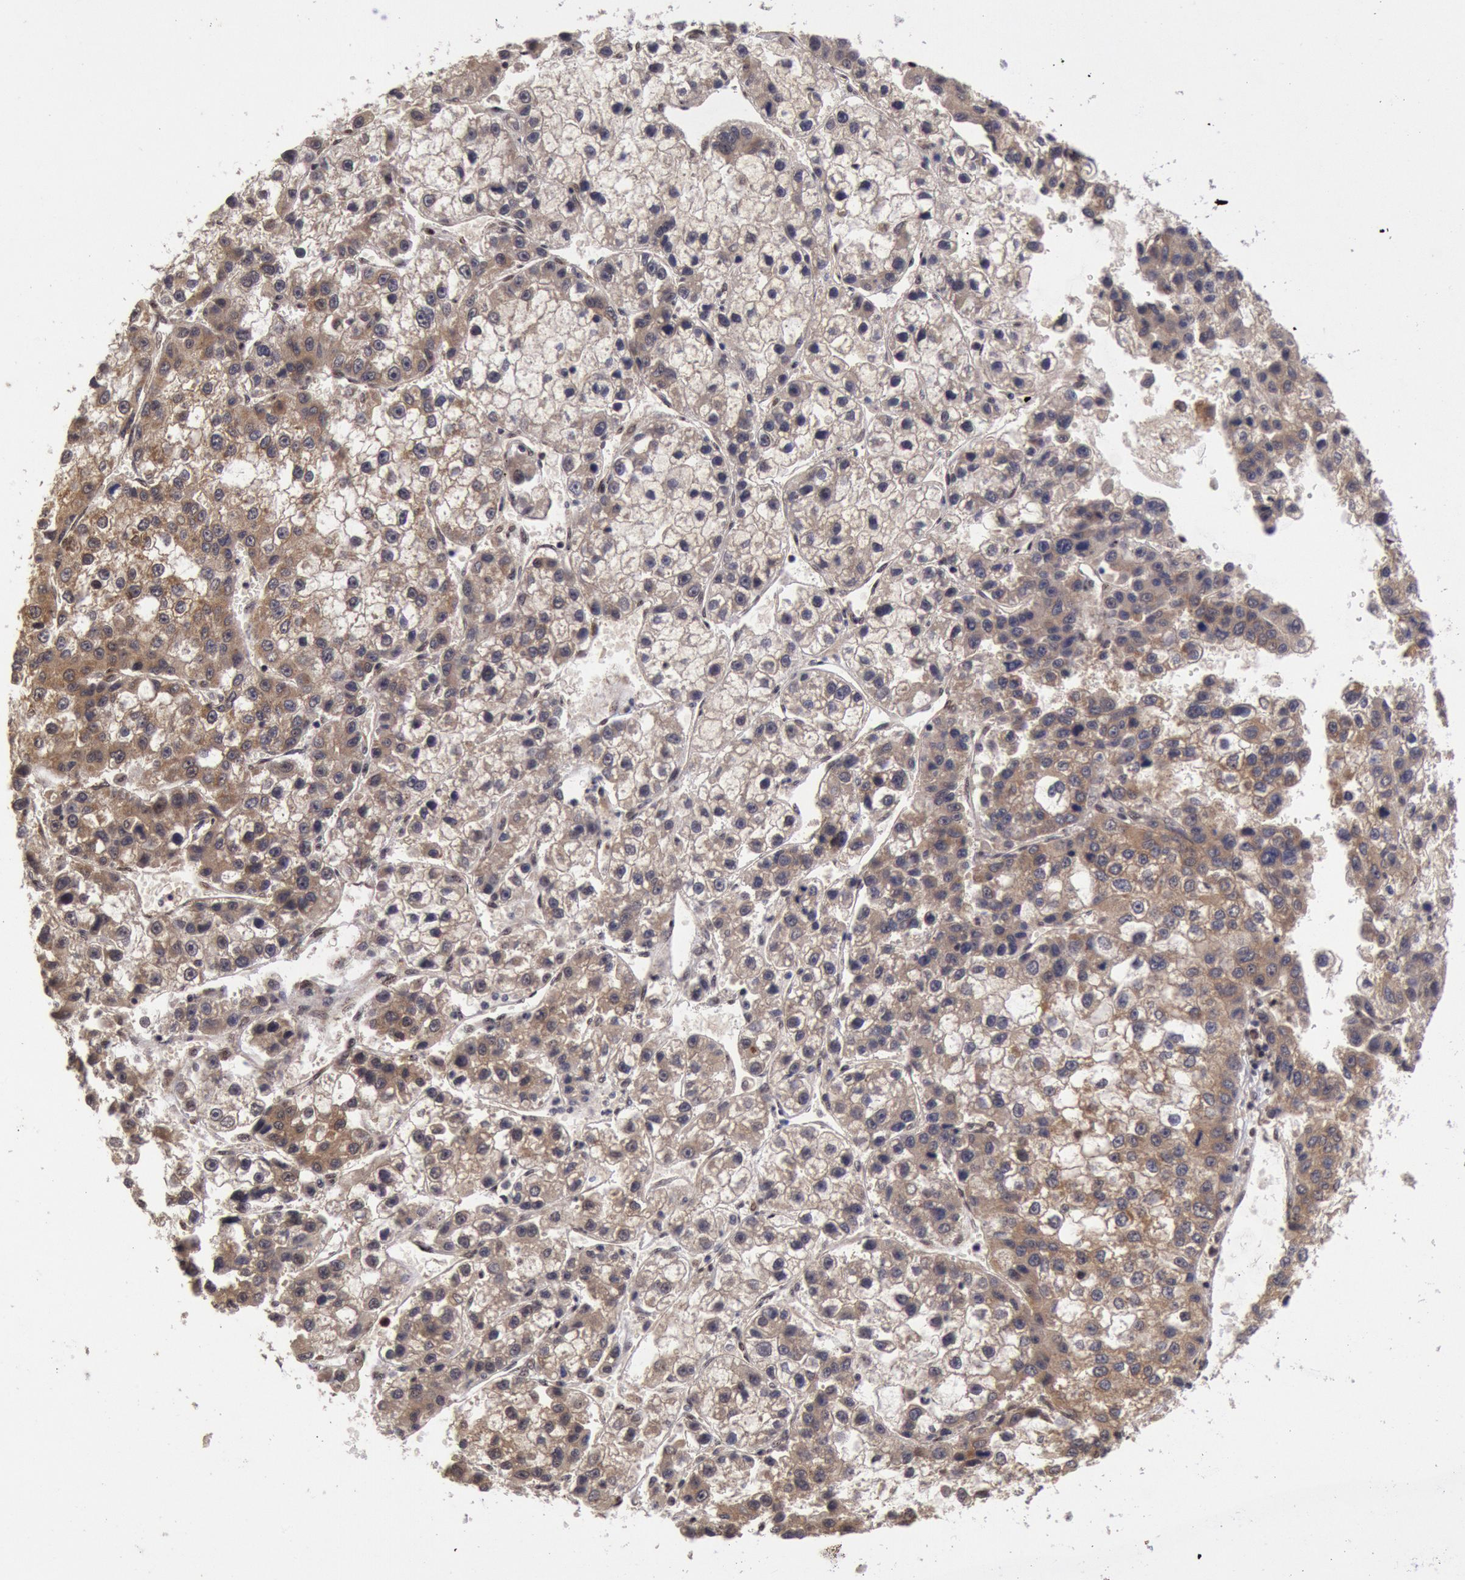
{"staining": {"intensity": "moderate", "quantity": "25%-75%", "location": "cytoplasmic/membranous"}, "tissue": "liver cancer", "cell_type": "Tumor cells", "image_type": "cancer", "snomed": [{"axis": "morphology", "description": "Carcinoma, Hepatocellular, NOS"}, {"axis": "topography", "description": "Liver"}], "caption": "DAB (3,3'-diaminobenzidine) immunohistochemical staining of human liver cancer (hepatocellular carcinoma) exhibits moderate cytoplasmic/membranous protein expression in approximately 25%-75% of tumor cells.", "gene": "STX17", "patient": {"sex": "female", "age": 66}}